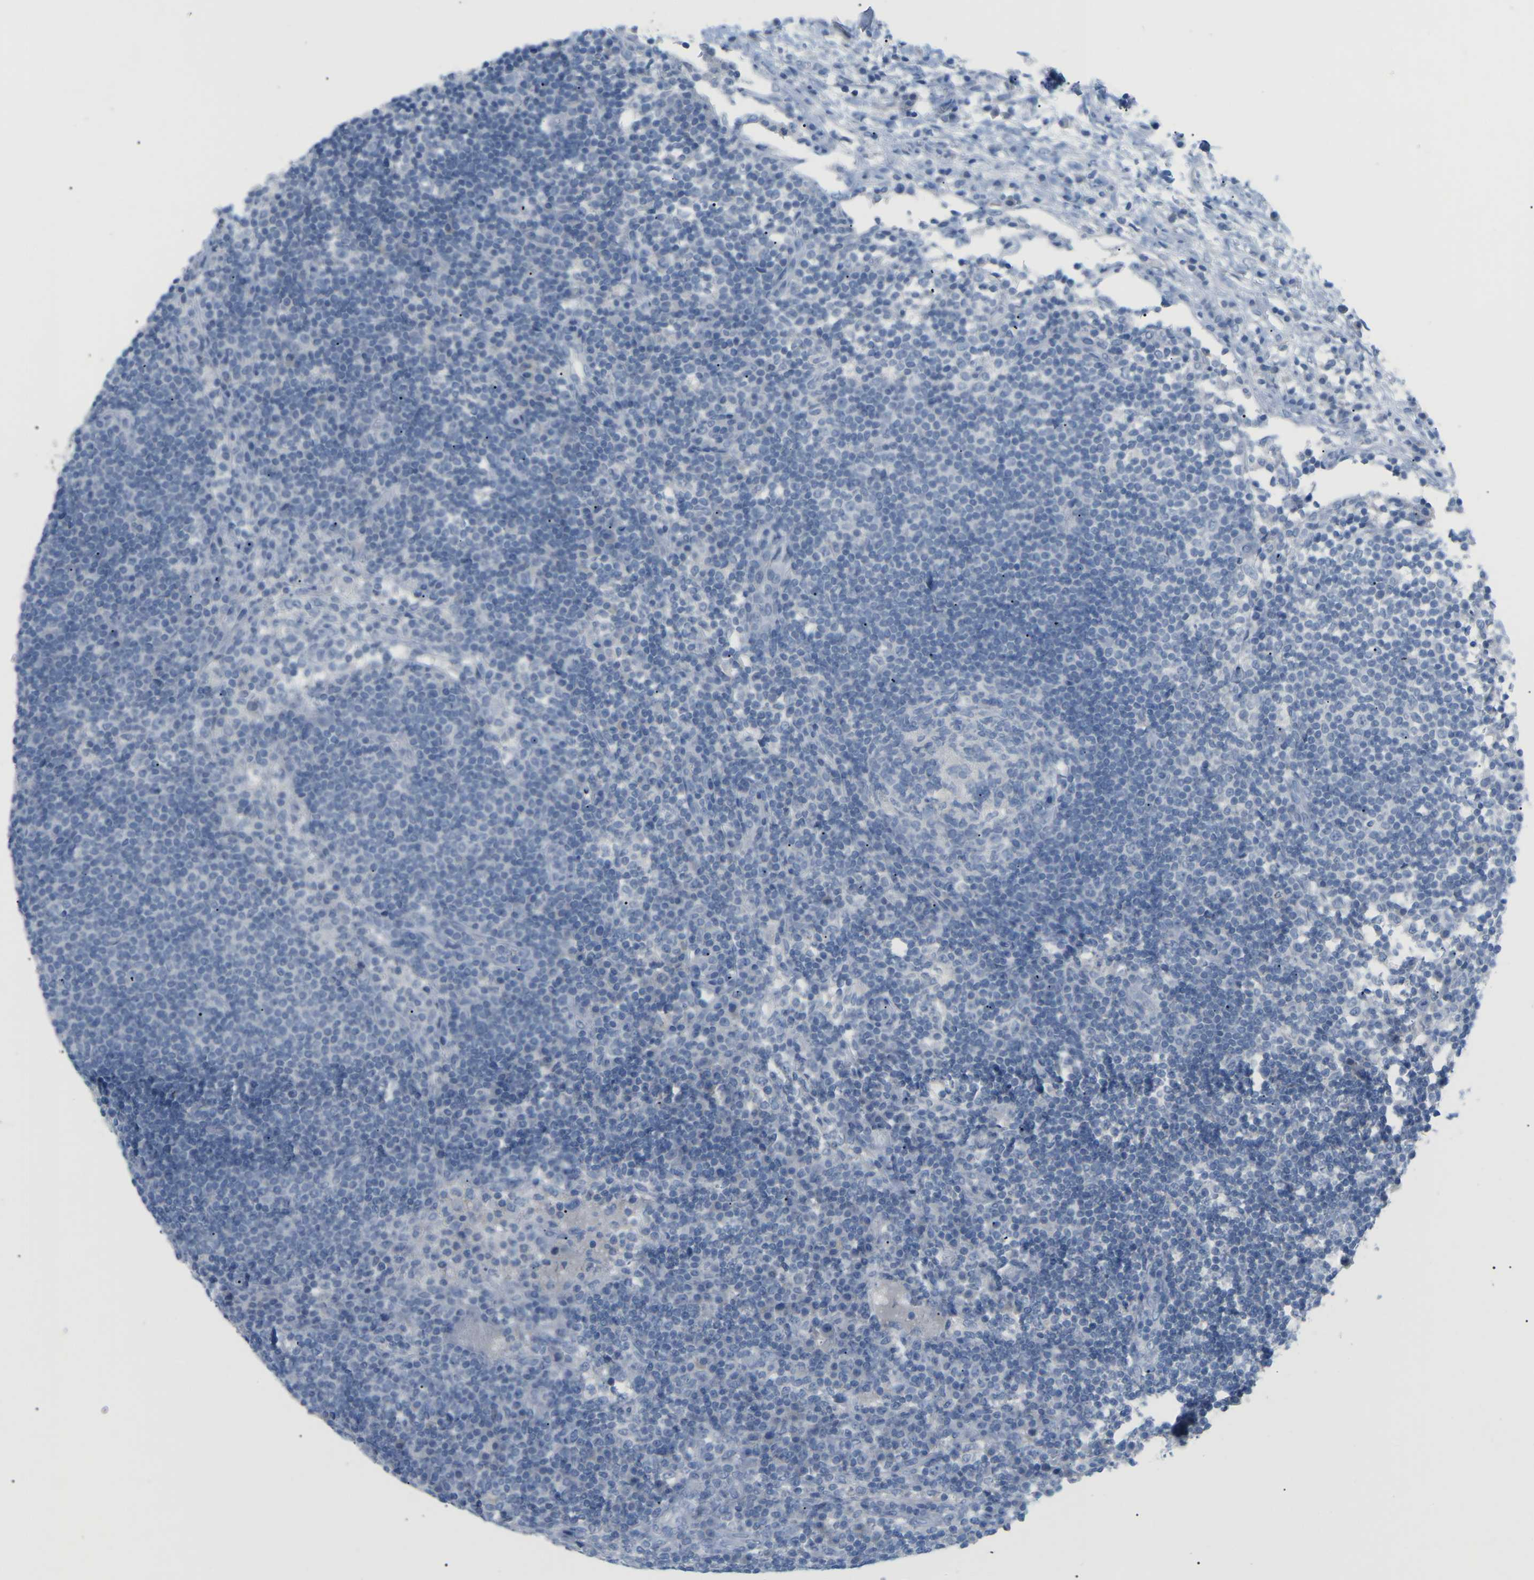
{"staining": {"intensity": "negative", "quantity": "none", "location": "none"}, "tissue": "lymph node", "cell_type": "Germinal center cells", "image_type": "normal", "snomed": [{"axis": "morphology", "description": "Normal tissue, NOS"}, {"axis": "topography", "description": "Lymph node"}], "caption": "Photomicrograph shows no significant protein expression in germinal center cells of benign lymph node.", "gene": "HBG2", "patient": {"sex": "female", "age": 53}}